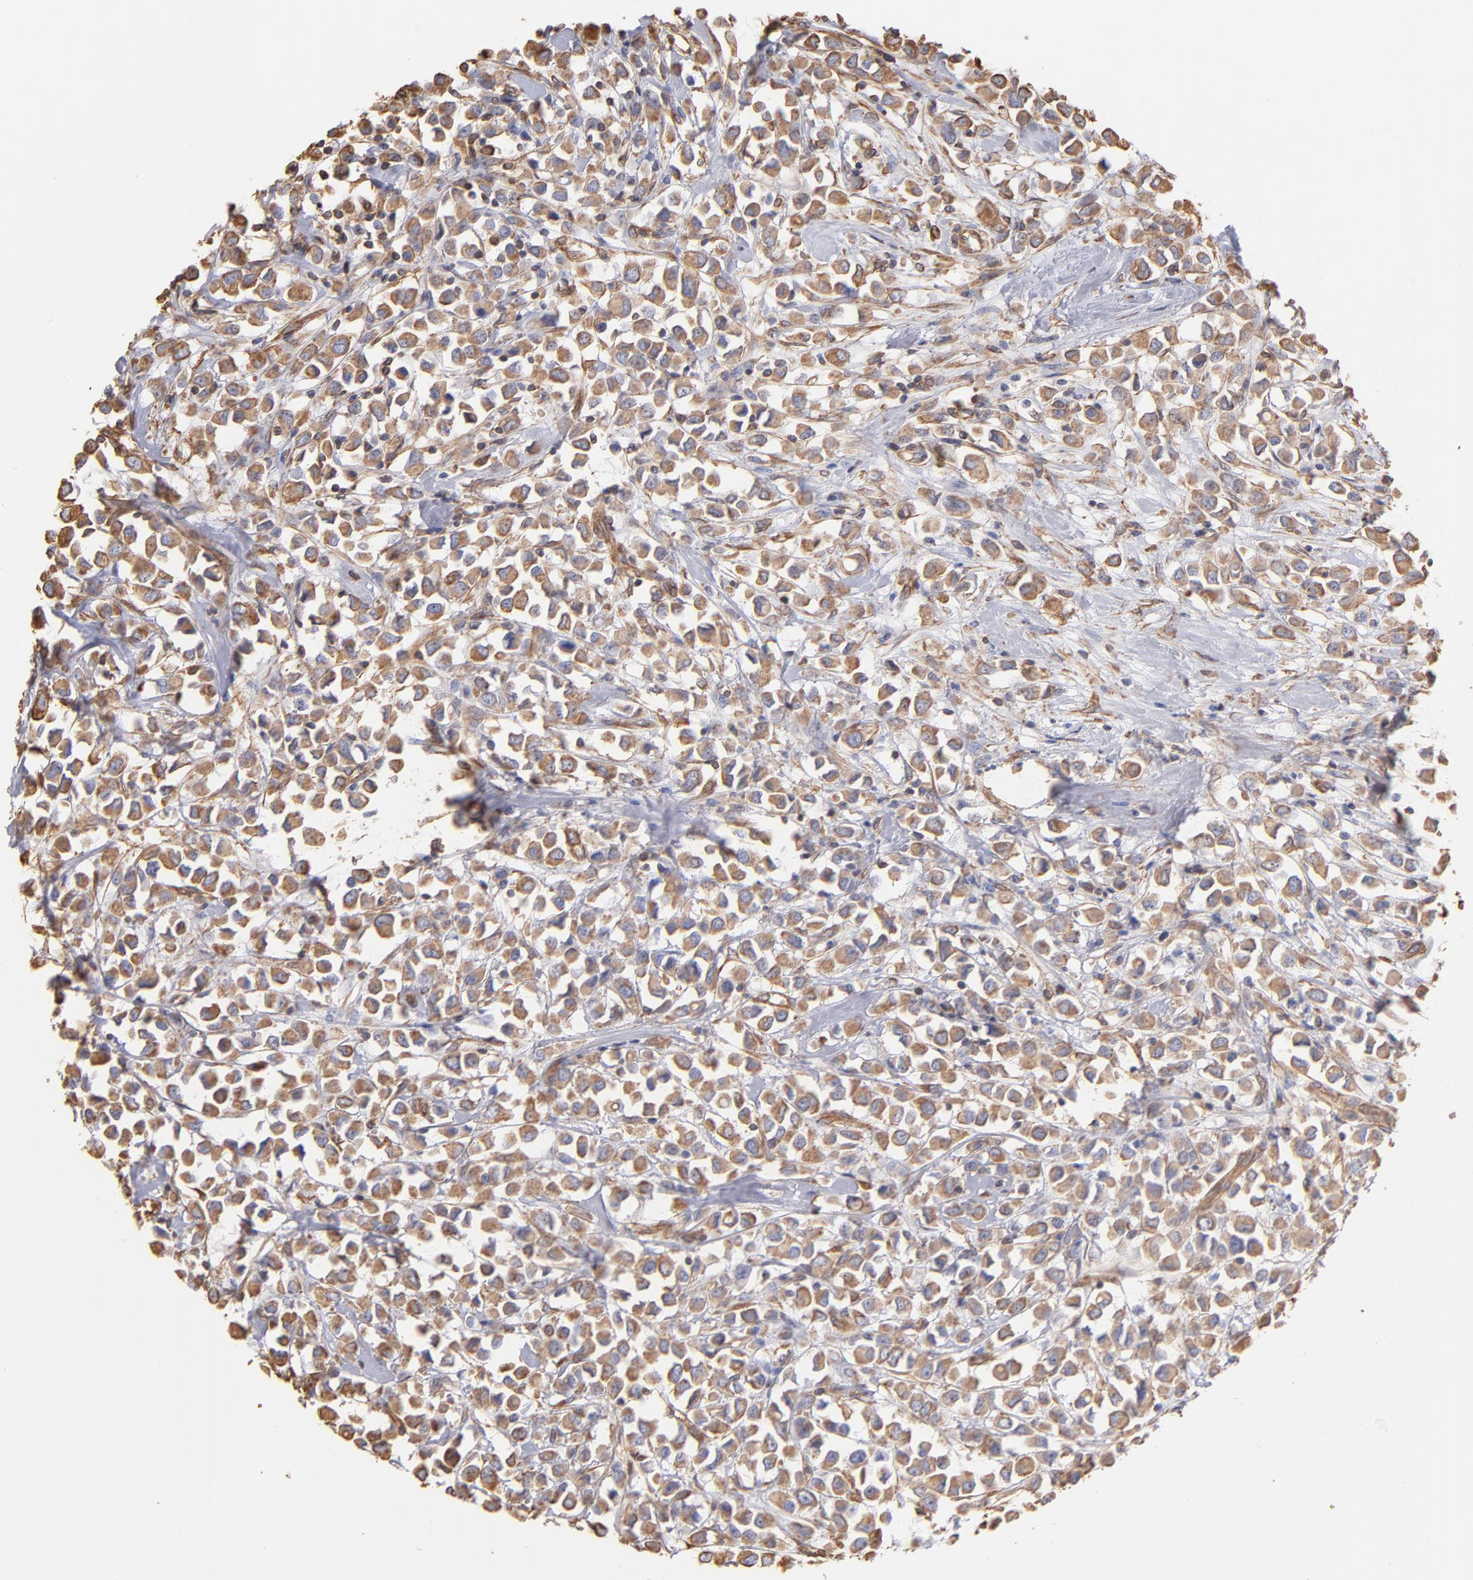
{"staining": {"intensity": "moderate", "quantity": ">75%", "location": "cytoplasmic/membranous"}, "tissue": "breast cancer", "cell_type": "Tumor cells", "image_type": "cancer", "snomed": [{"axis": "morphology", "description": "Duct carcinoma"}, {"axis": "topography", "description": "Breast"}], "caption": "Immunohistochemical staining of human breast cancer exhibits moderate cytoplasmic/membranous protein expression in about >75% of tumor cells.", "gene": "PLEC", "patient": {"sex": "female", "age": 61}}